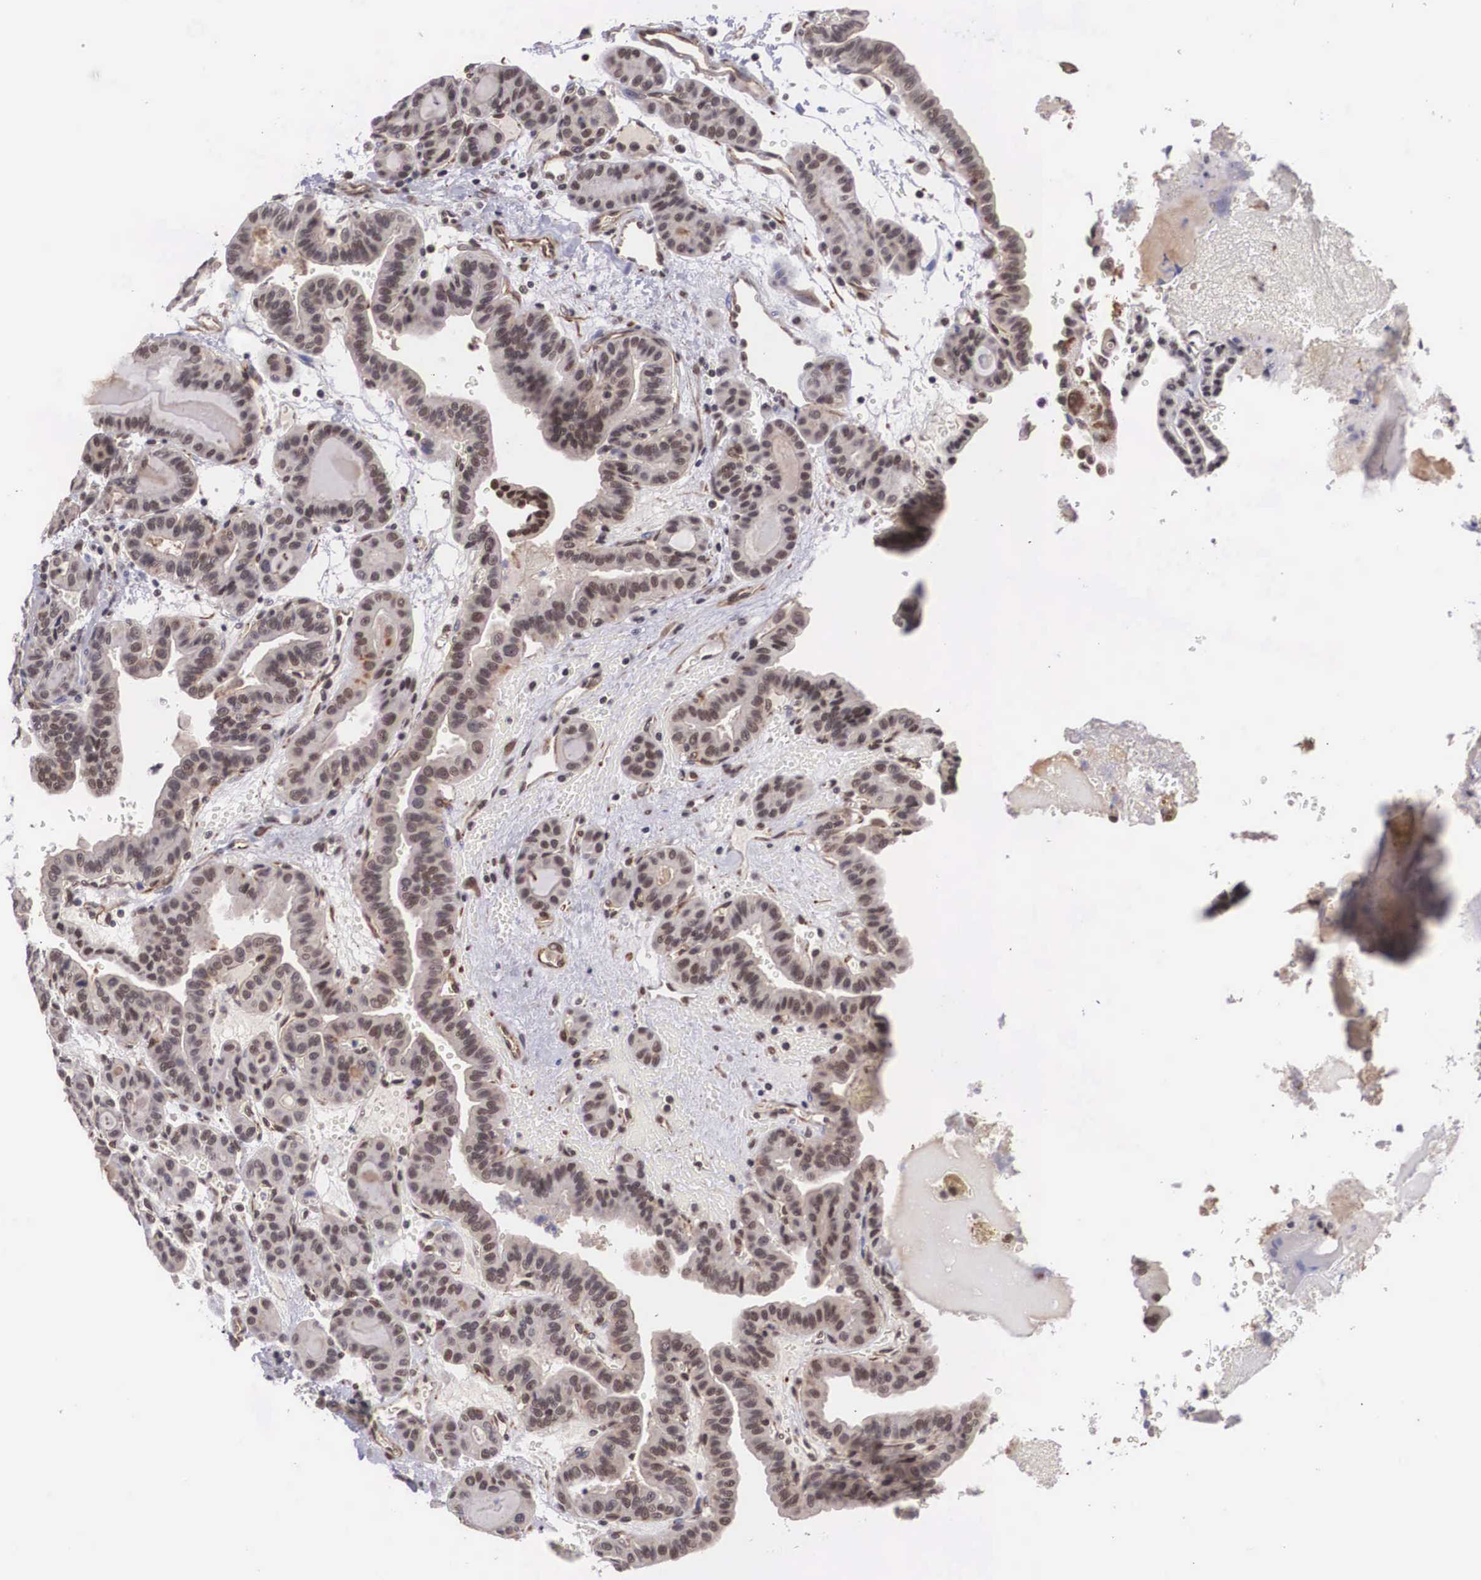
{"staining": {"intensity": "weak", "quantity": "<25%", "location": "nuclear"}, "tissue": "thyroid cancer", "cell_type": "Tumor cells", "image_type": "cancer", "snomed": [{"axis": "morphology", "description": "Papillary adenocarcinoma, NOS"}, {"axis": "topography", "description": "Thyroid gland"}], "caption": "A high-resolution photomicrograph shows immunohistochemistry staining of thyroid cancer (papillary adenocarcinoma), which reveals no significant staining in tumor cells. (DAB (3,3'-diaminobenzidine) immunohistochemistry, high magnification).", "gene": "MORC2", "patient": {"sex": "male", "age": 87}}